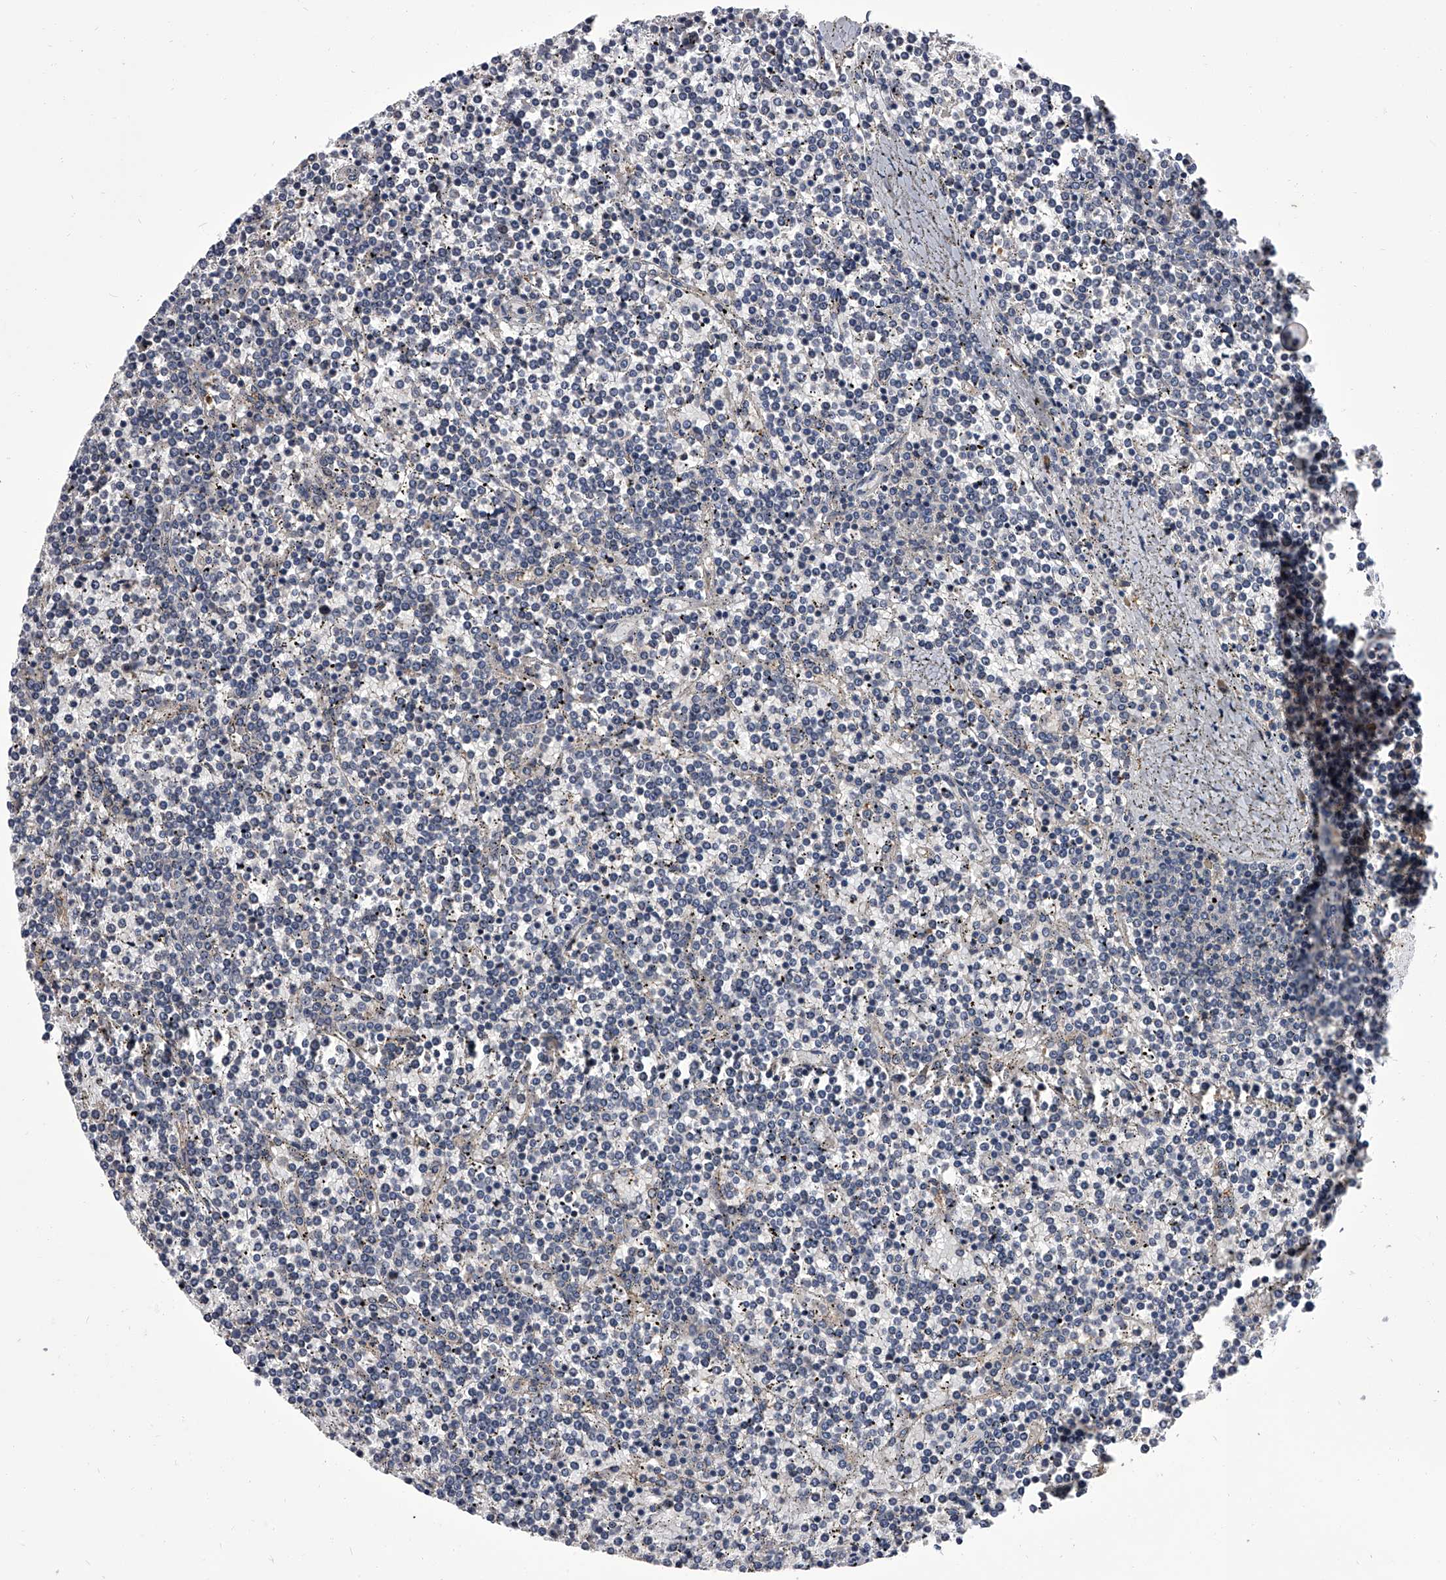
{"staining": {"intensity": "negative", "quantity": "none", "location": "none"}, "tissue": "lymphoma", "cell_type": "Tumor cells", "image_type": "cancer", "snomed": [{"axis": "morphology", "description": "Malignant lymphoma, non-Hodgkin's type, Low grade"}, {"axis": "topography", "description": "Spleen"}], "caption": "The photomicrograph displays no significant positivity in tumor cells of lymphoma.", "gene": "SLC18B1", "patient": {"sex": "female", "age": 19}}